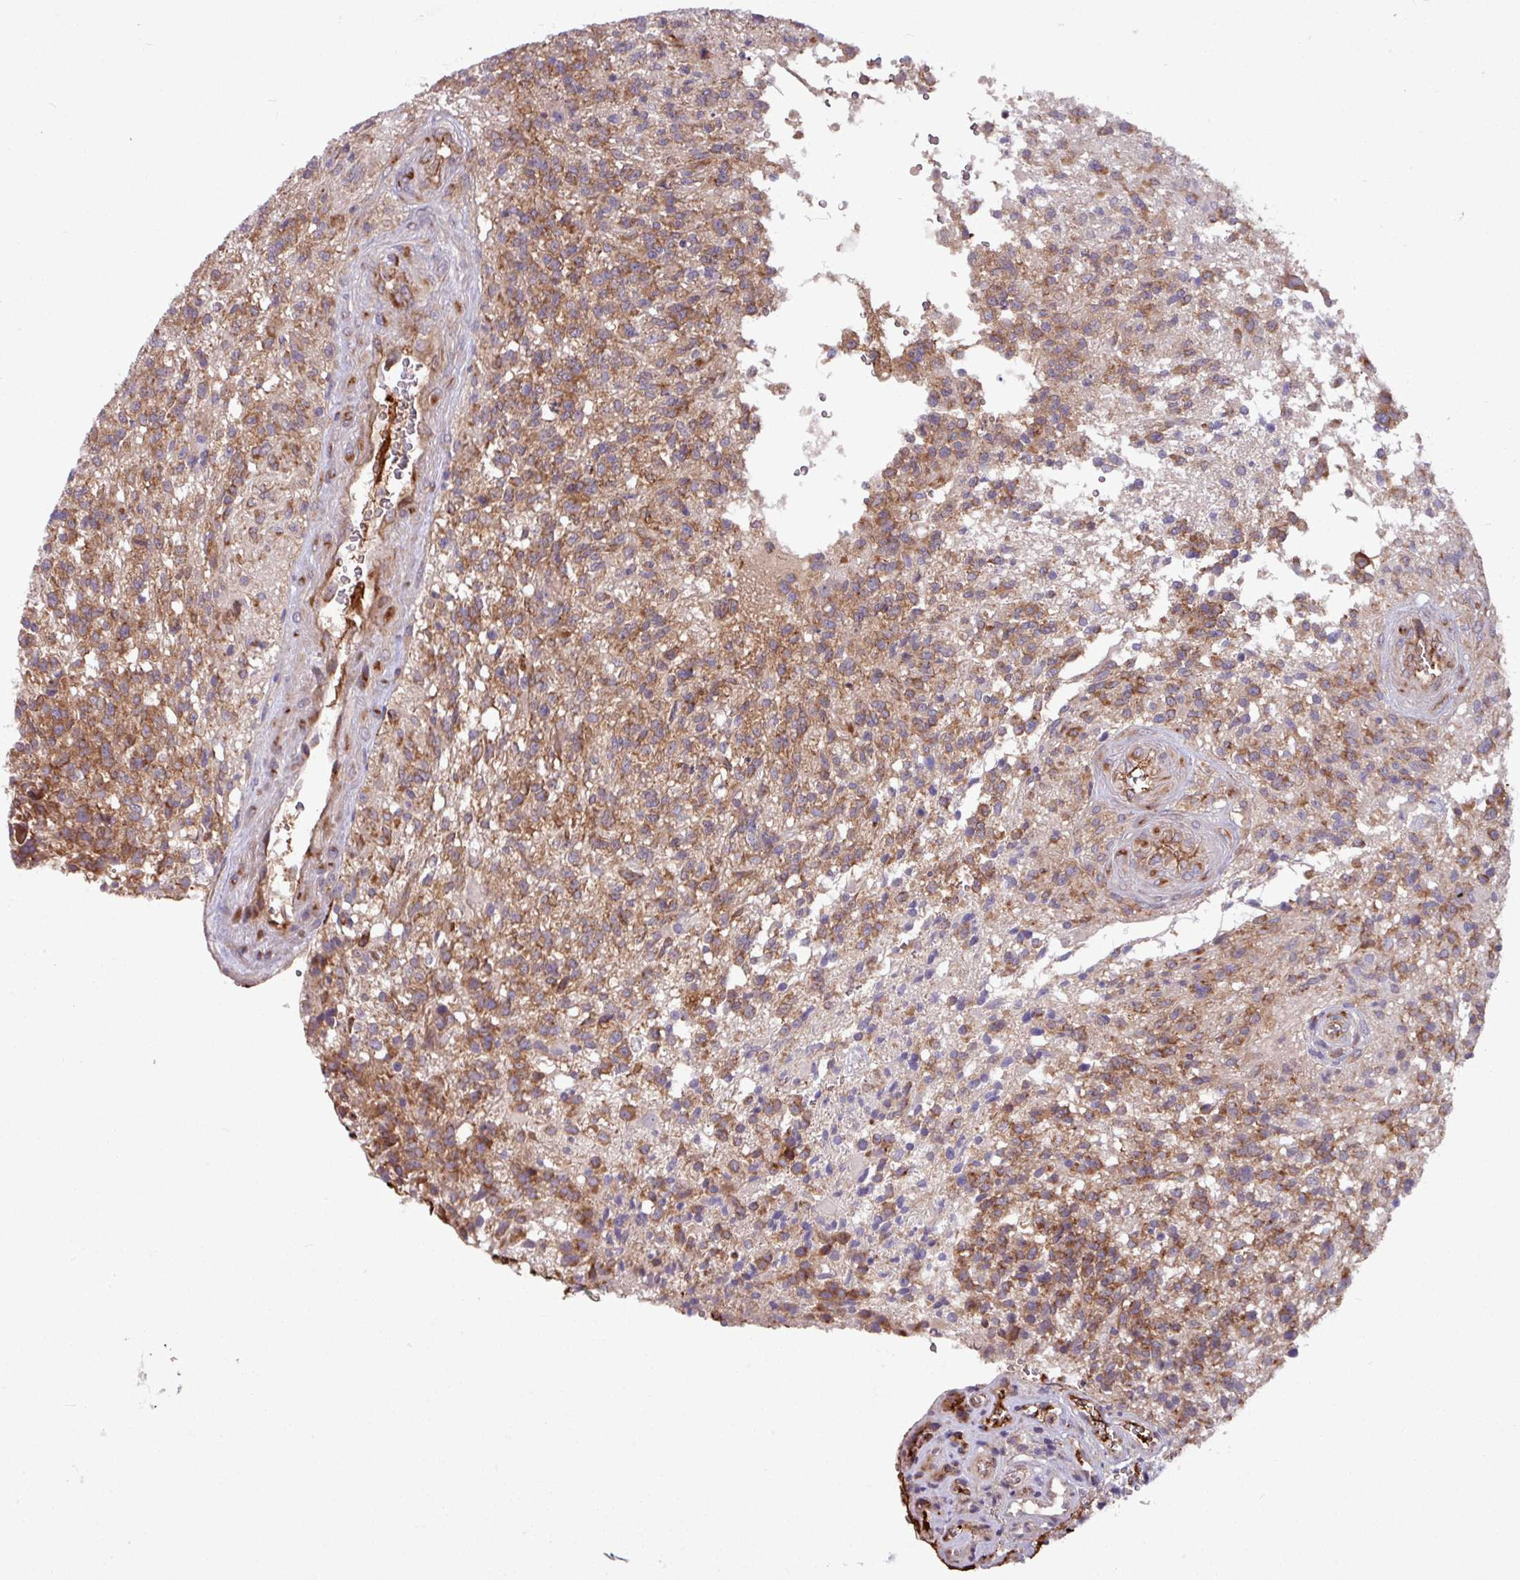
{"staining": {"intensity": "moderate", "quantity": ">75%", "location": "cytoplasmic/membranous"}, "tissue": "glioma", "cell_type": "Tumor cells", "image_type": "cancer", "snomed": [{"axis": "morphology", "description": "Glioma, malignant, High grade"}, {"axis": "topography", "description": "Brain"}], "caption": "Immunohistochemistry of human high-grade glioma (malignant) shows medium levels of moderate cytoplasmic/membranous staining in about >75% of tumor cells. (brown staining indicates protein expression, while blue staining denotes nuclei).", "gene": "LSM12", "patient": {"sex": "male", "age": 56}}